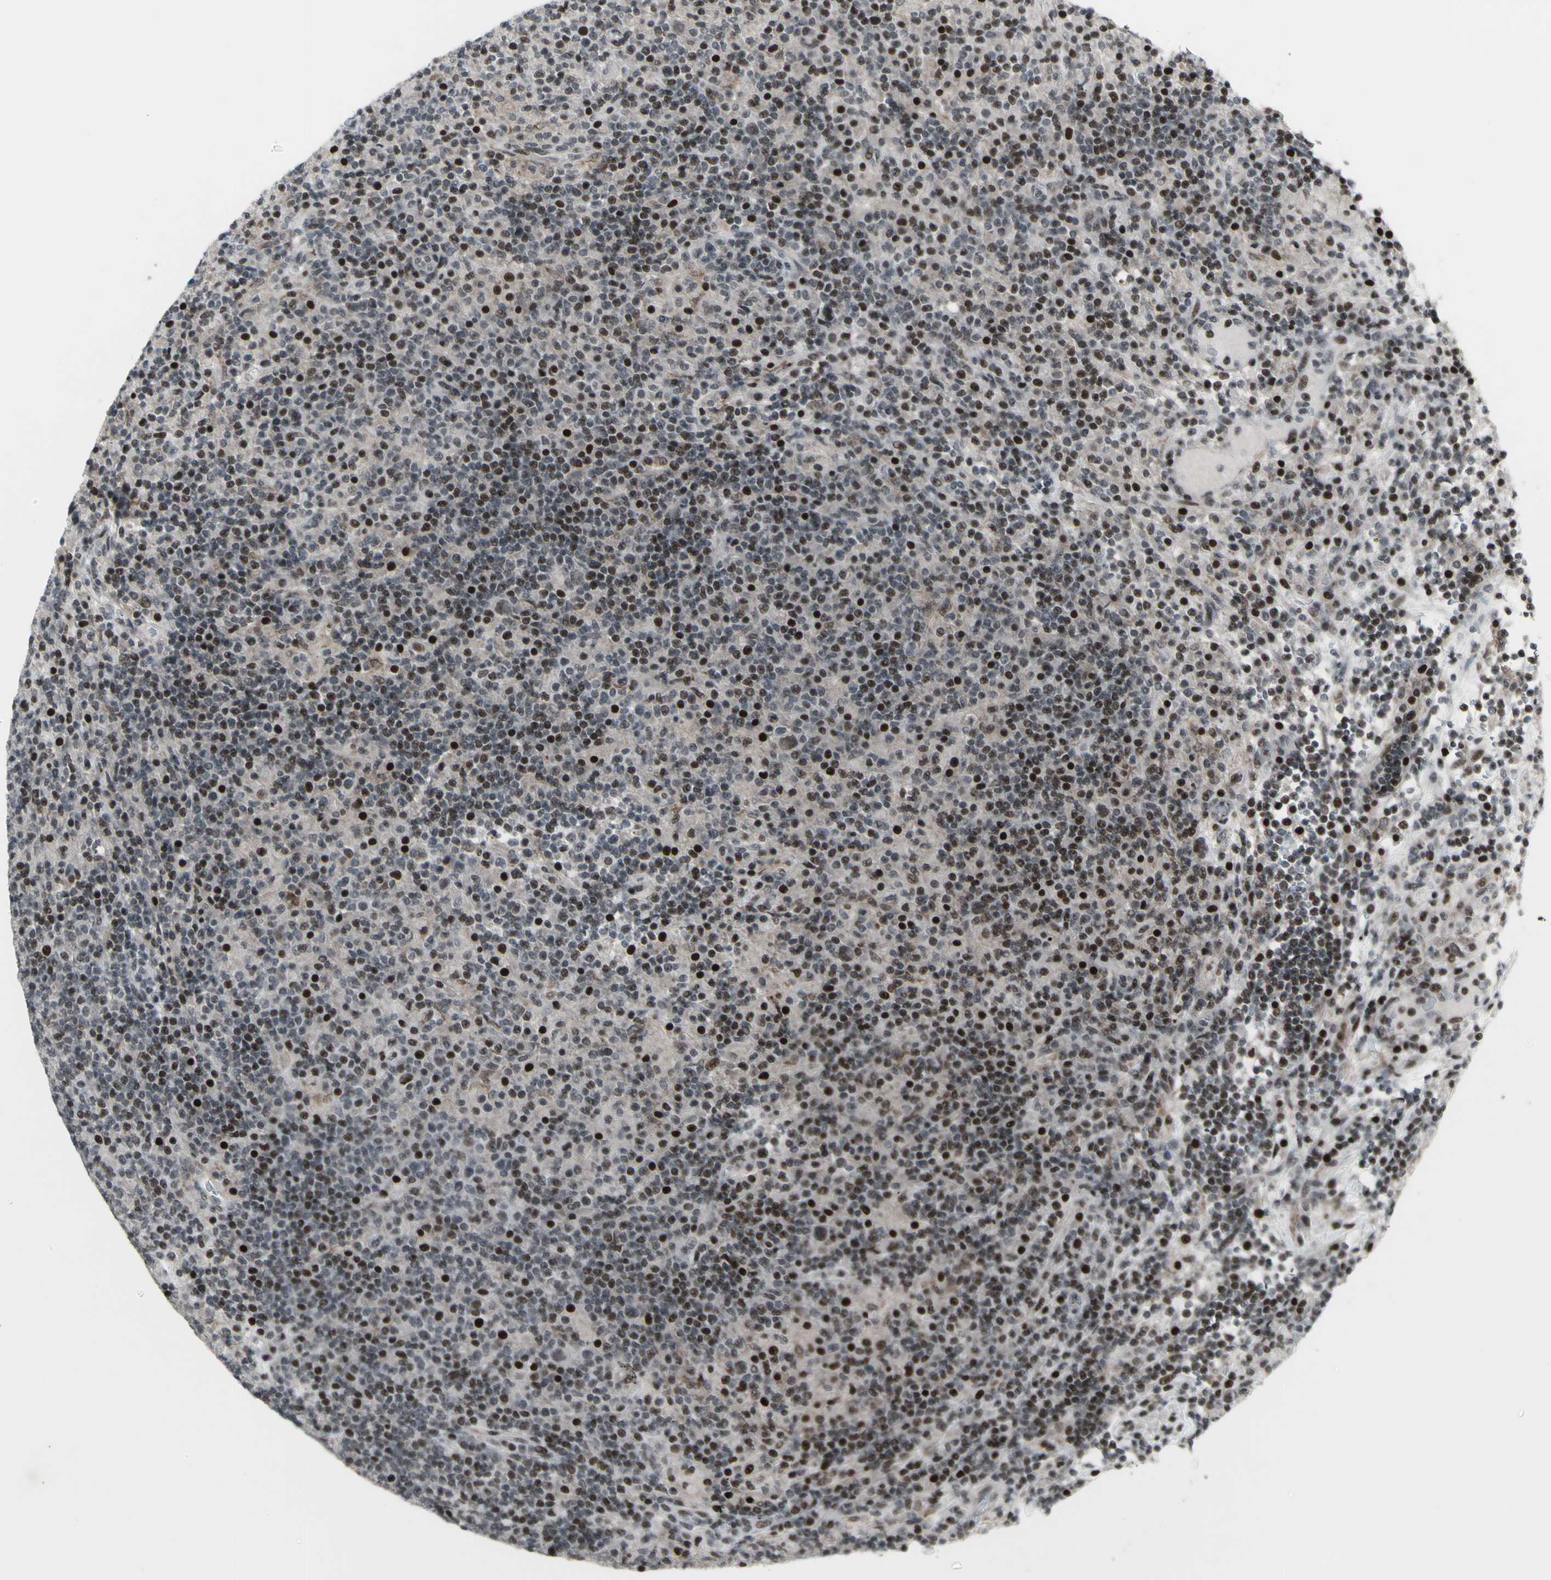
{"staining": {"intensity": "weak", "quantity": "25%-75%", "location": "nuclear"}, "tissue": "lymphoma", "cell_type": "Tumor cells", "image_type": "cancer", "snomed": [{"axis": "morphology", "description": "Hodgkin's disease, NOS"}, {"axis": "topography", "description": "Lymph node"}], "caption": "Immunohistochemical staining of human lymphoma shows low levels of weak nuclear protein staining in about 25%-75% of tumor cells. Nuclei are stained in blue.", "gene": "SUPT6H", "patient": {"sex": "male", "age": 70}}